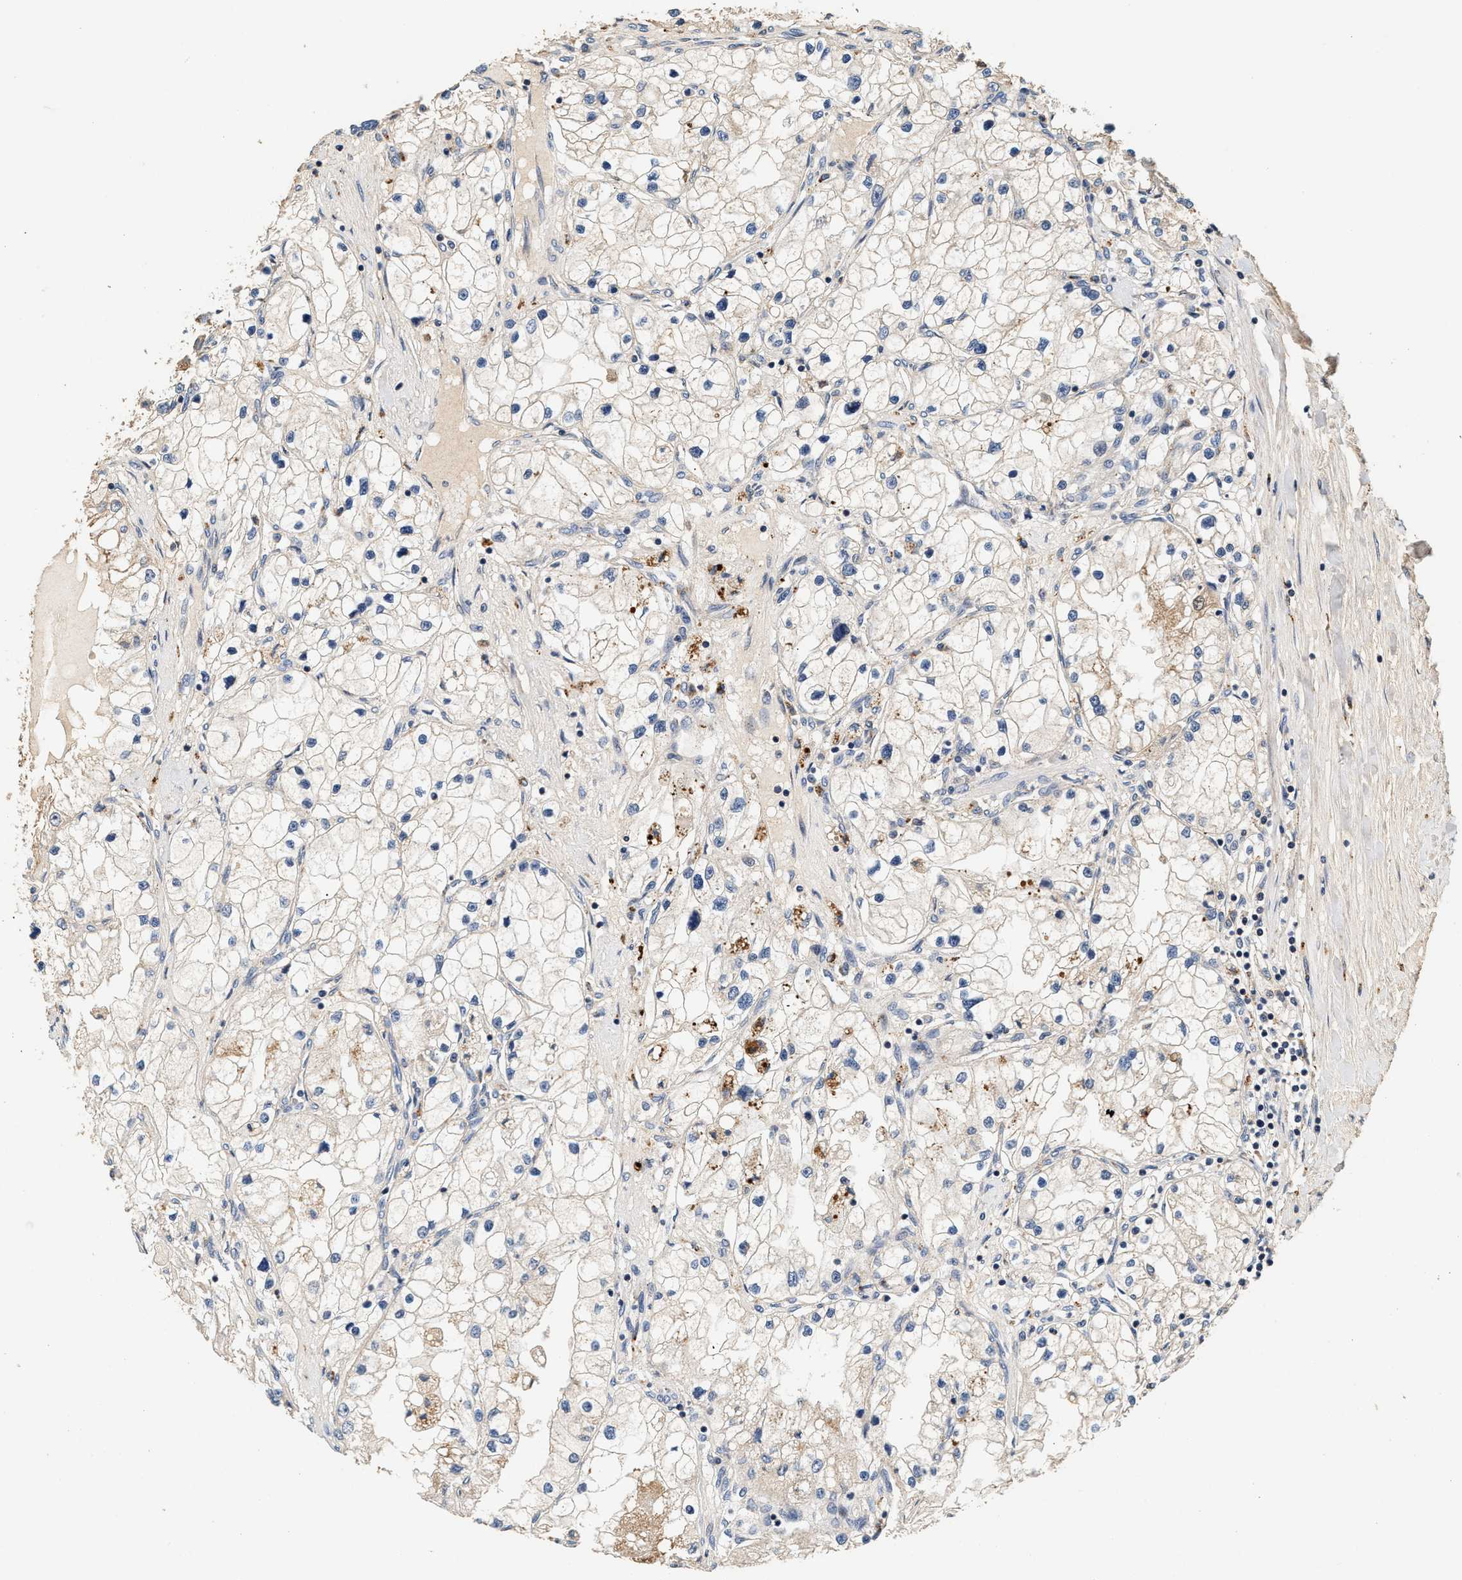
{"staining": {"intensity": "weak", "quantity": "25%-75%", "location": "cytoplasmic/membranous"}, "tissue": "renal cancer", "cell_type": "Tumor cells", "image_type": "cancer", "snomed": [{"axis": "morphology", "description": "Adenocarcinoma, NOS"}, {"axis": "topography", "description": "Kidney"}], "caption": "Immunohistochemical staining of human renal cancer exhibits weak cytoplasmic/membranous protein staining in approximately 25%-75% of tumor cells.", "gene": "PTGR3", "patient": {"sex": "male", "age": 68}}